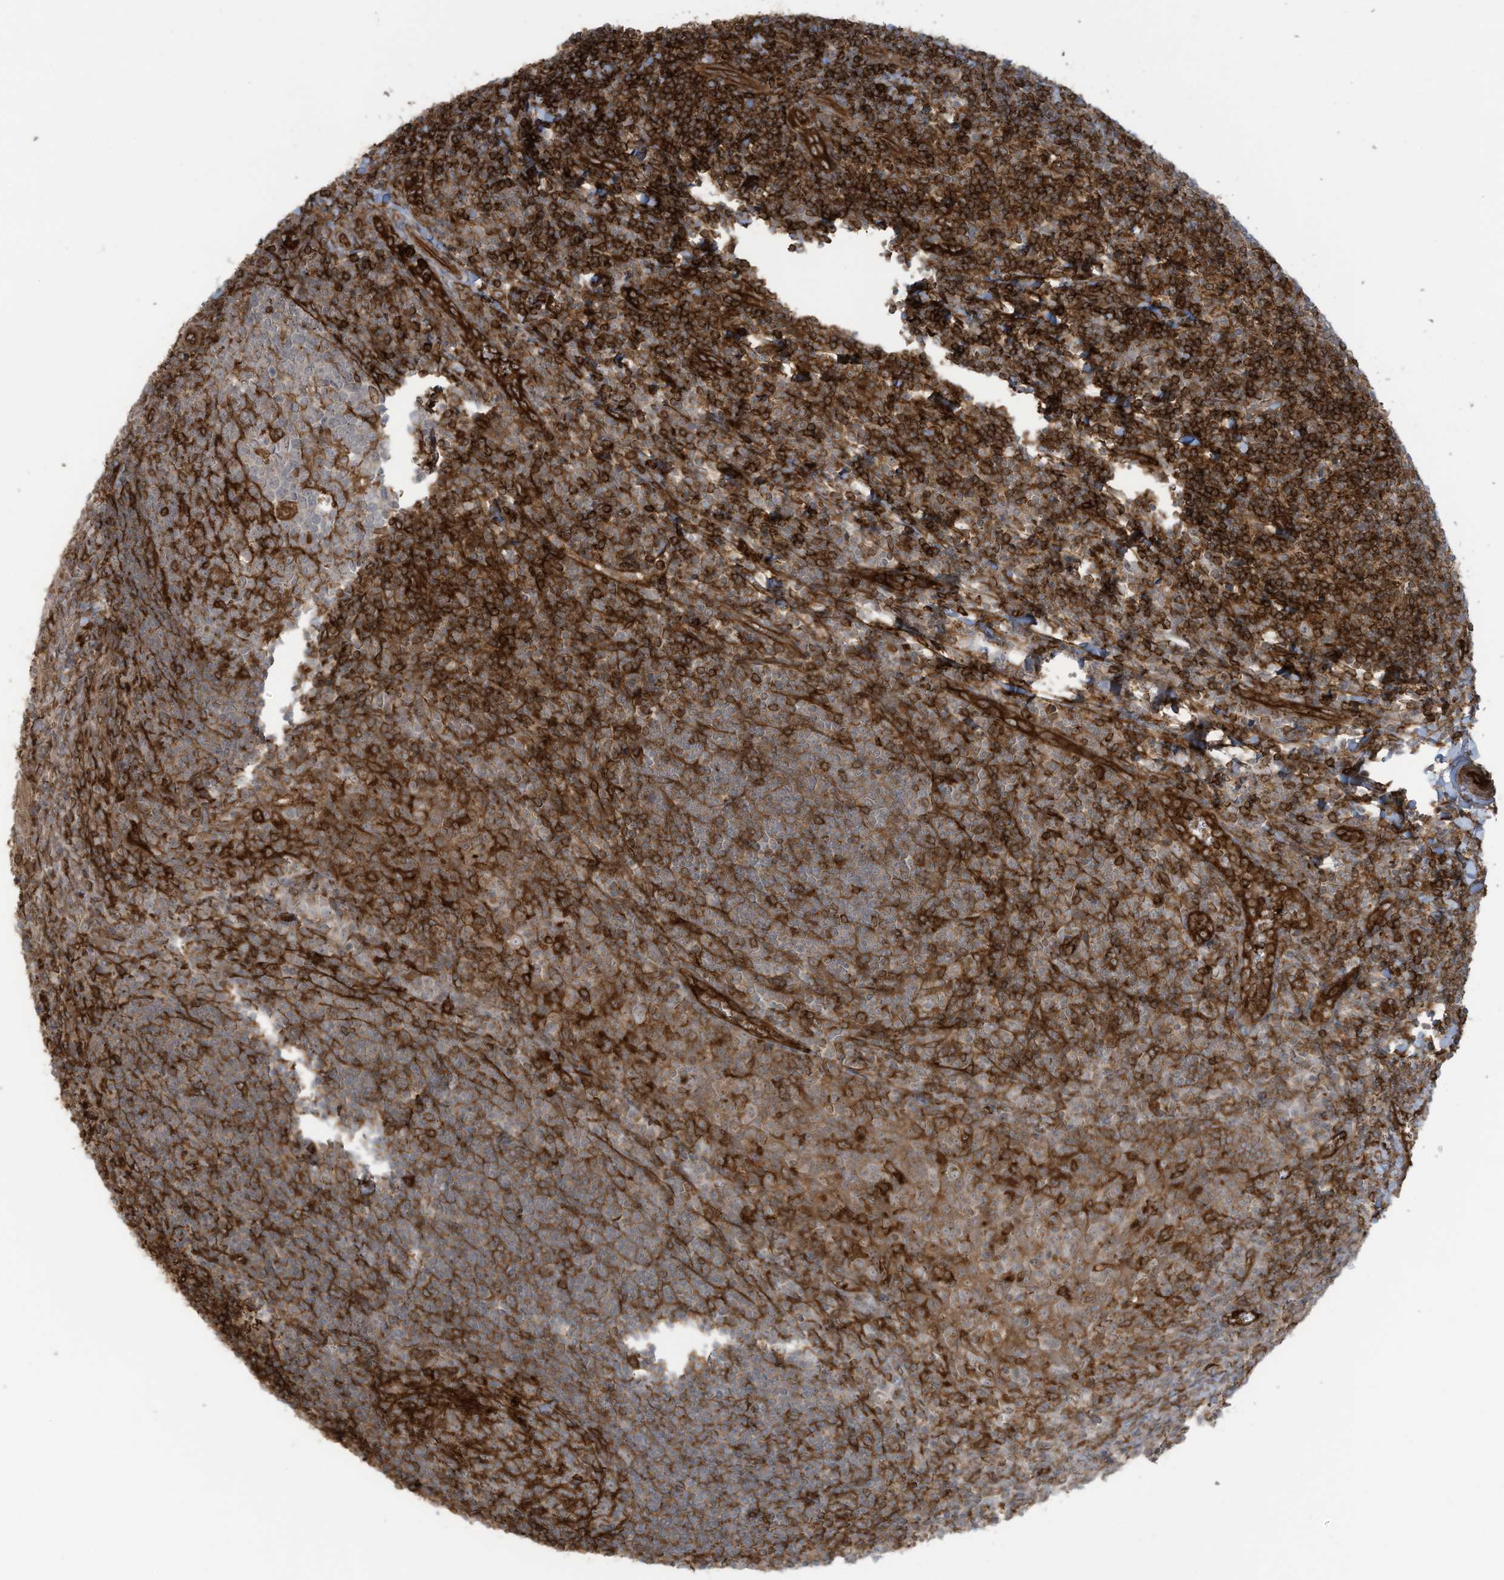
{"staining": {"intensity": "strong", "quantity": "25%-75%", "location": "cytoplasmic/membranous"}, "tissue": "tonsil", "cell_type": "Germinal center cells", "image_type": "normal", "snomed": [{"axis": "morphology", "description": "Normal tissue, NOS"}, {"axis": "topography", "description": "Tonsil"}], "caption": "Unremarkable tonsil shows strong cytoplasmic/membranous staining in approximately 25%-75% of germinal center cells The protein is shown in brown color, while the nuclei are stained blue..", "gene": "SLC9A2", "patient": {"sex": "male", "age": 27}}